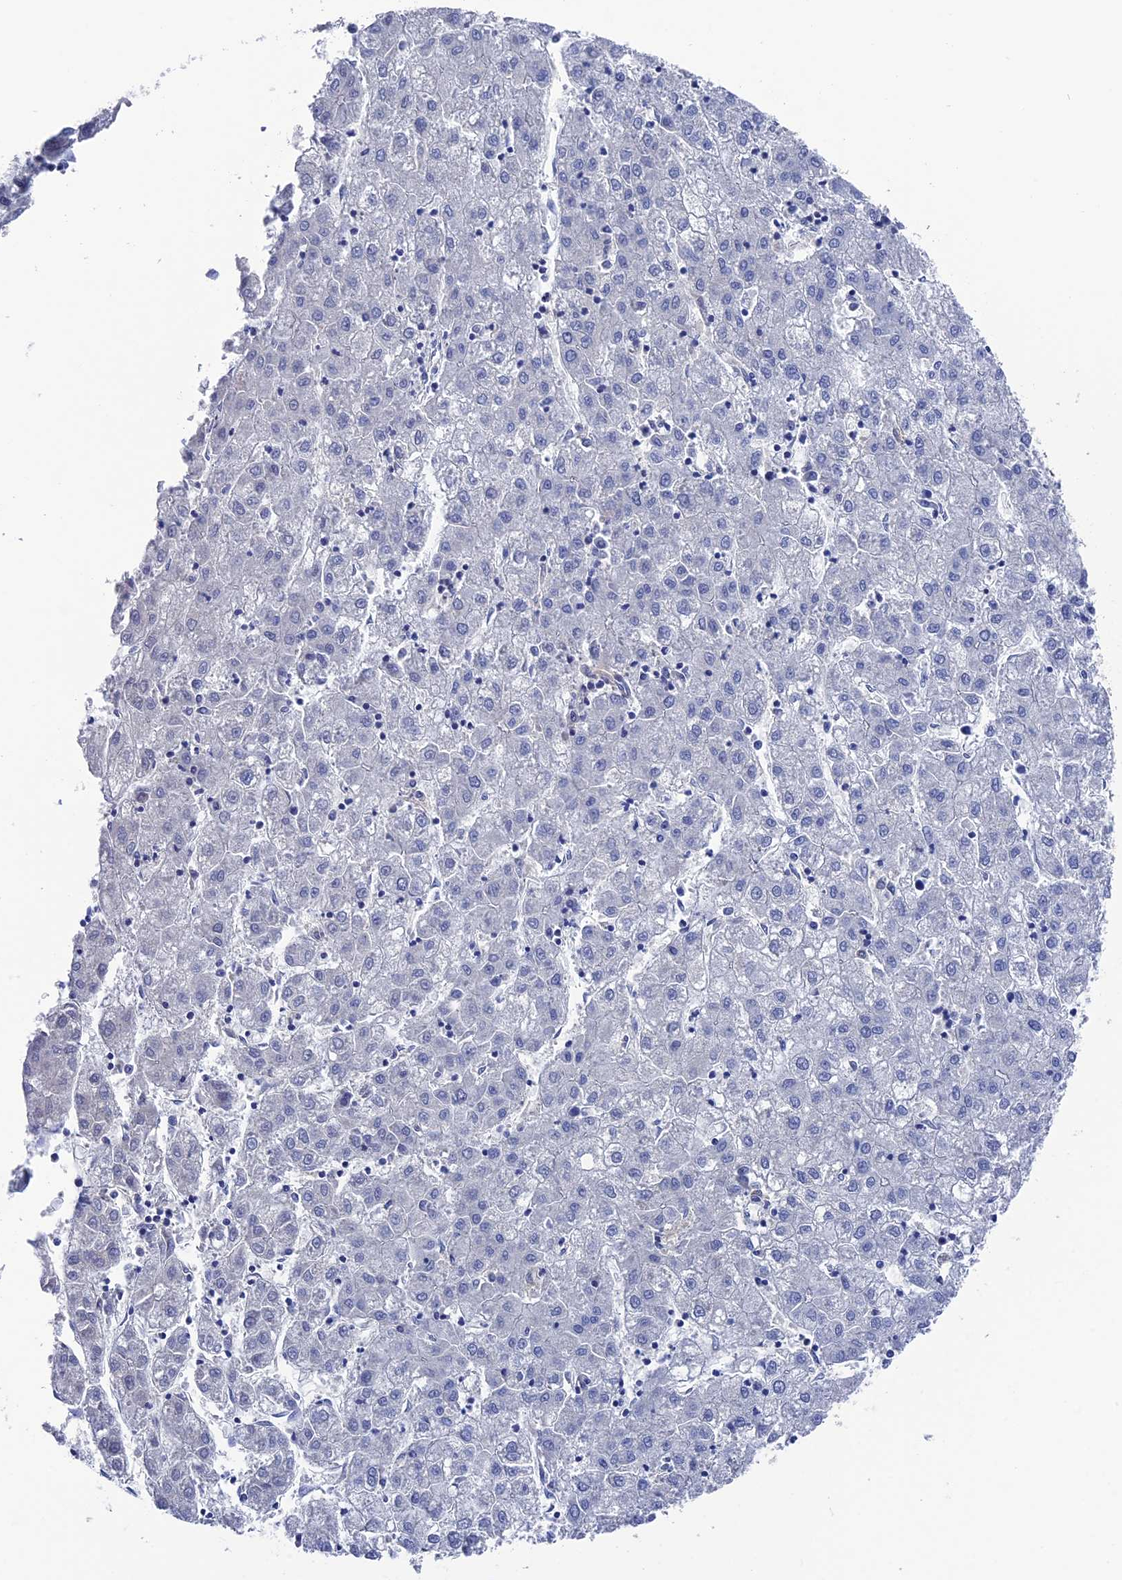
{"staining": {"intensity": "negative", "quantity": "none", "location": "none"}, "tissue": "liver cancer", "cell_type": "Tumor cells", "image_type": "cancer", "snomed": [{"axis": "morphology", "description": "Carcinoma, Hepatocellular, NOS"}, {"axis": "topography", "description": "Liver"}], "caption": "IHC photomicrograph of human liver cancer stained for a protein (brown), which displays no staining in tumor cells.", "gene": "TYROBP", "patient": {"sex": "male", "age": 72}}